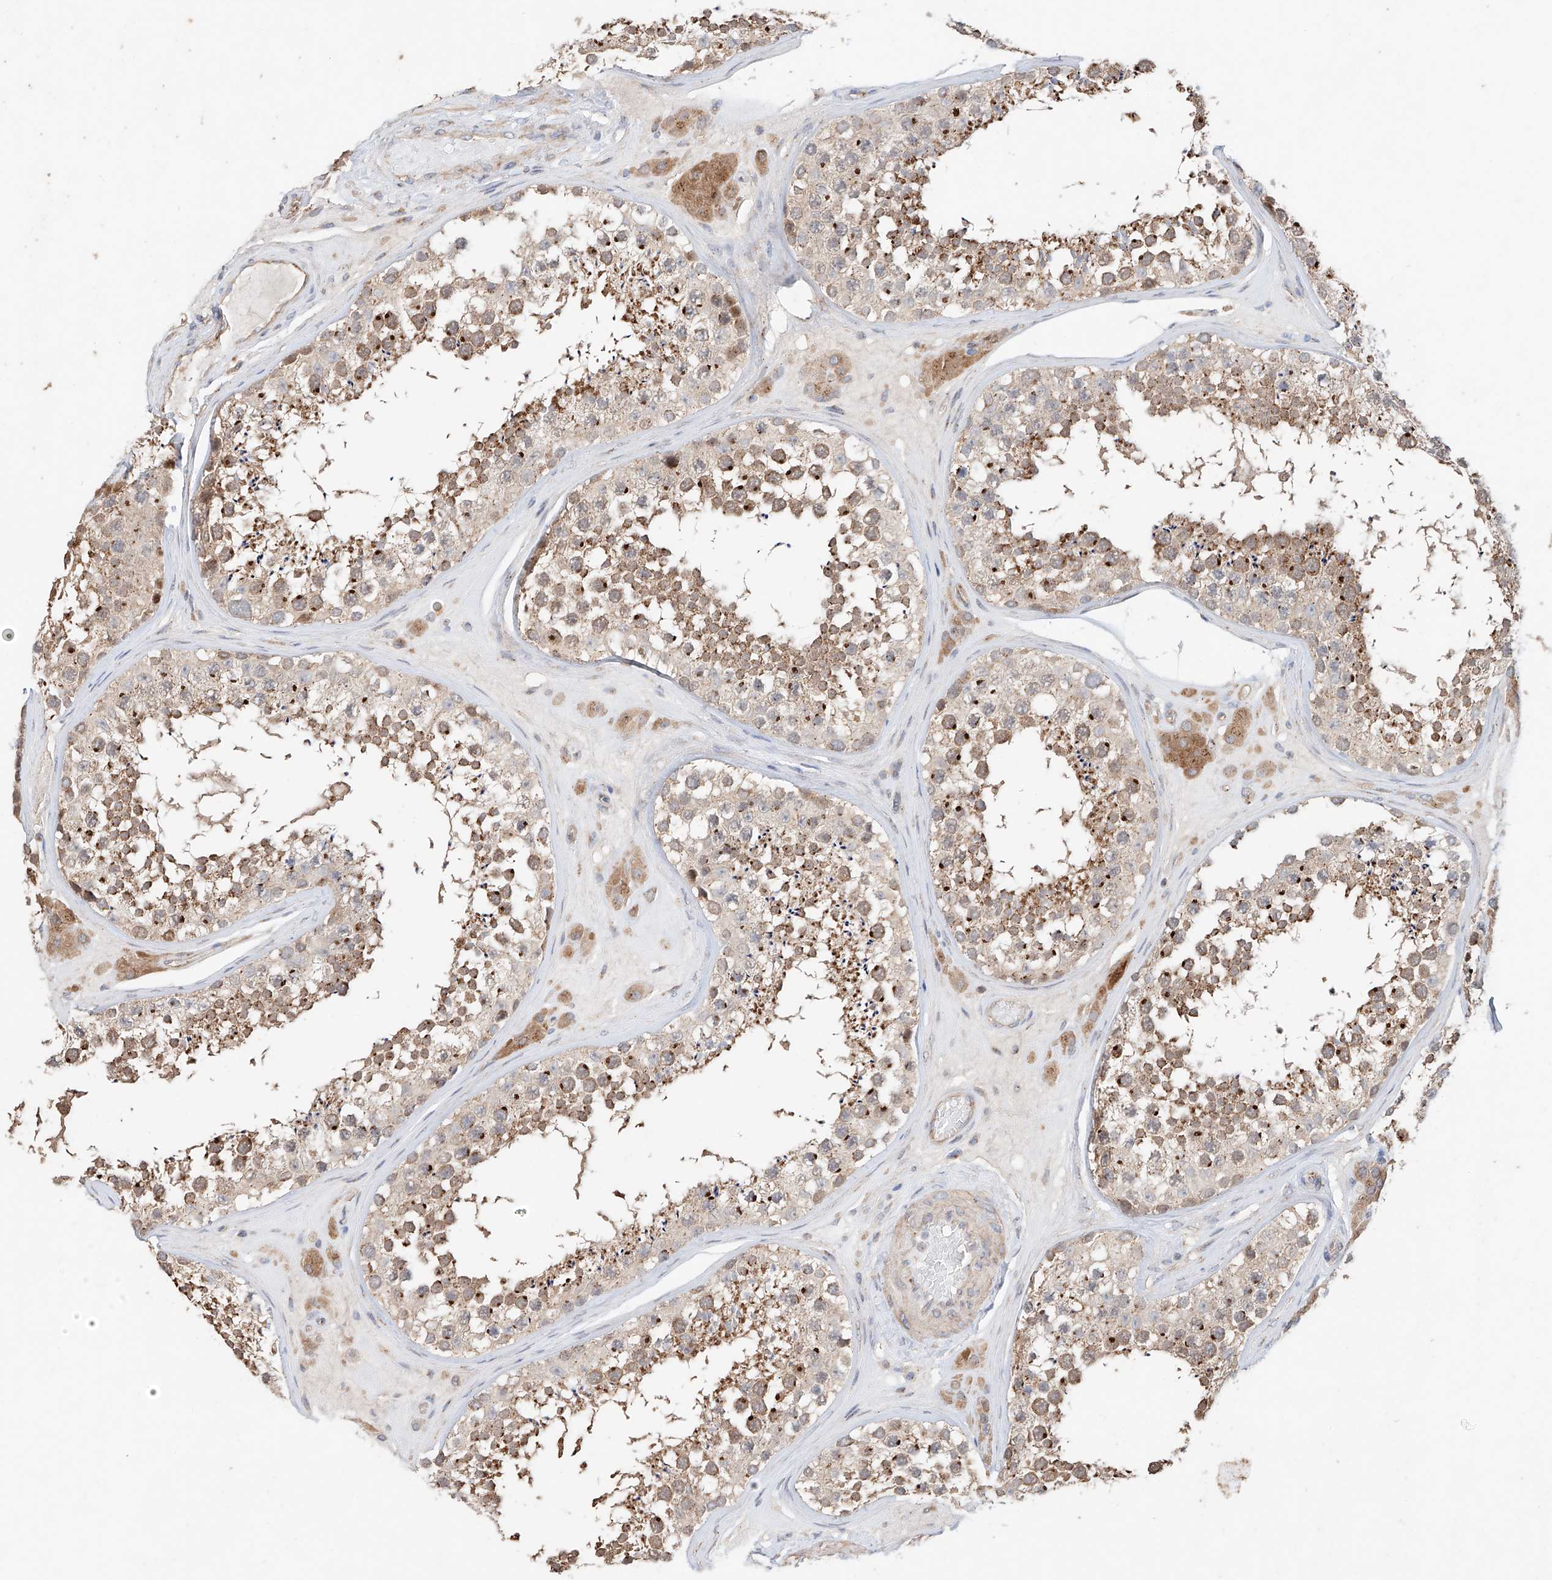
{"staining": {"intensity": "moderate", "quantity": ">75%", "location": "cytoplasmic/membranous"}, "tissue": "testis", "cell_type": "Cells in seminiferous ducts", "image_type": "normal", "snomed": [{"axis": "morphology", "description": "Normal tissue, NOS"}, {"axis": "topography", "description": "Testis"}], "caption": "This histopathology image exhibits normal testis stained with immunohistochemistry (IHC) to label a protein in brown. The cytoplasmic/membranous of cells in seminiferous ducts show moderate positivity for the protein. Nuclei are counter-stained blue.", "gene": "MOSPD1", "patient": {"sex": "male", "age": 46}}